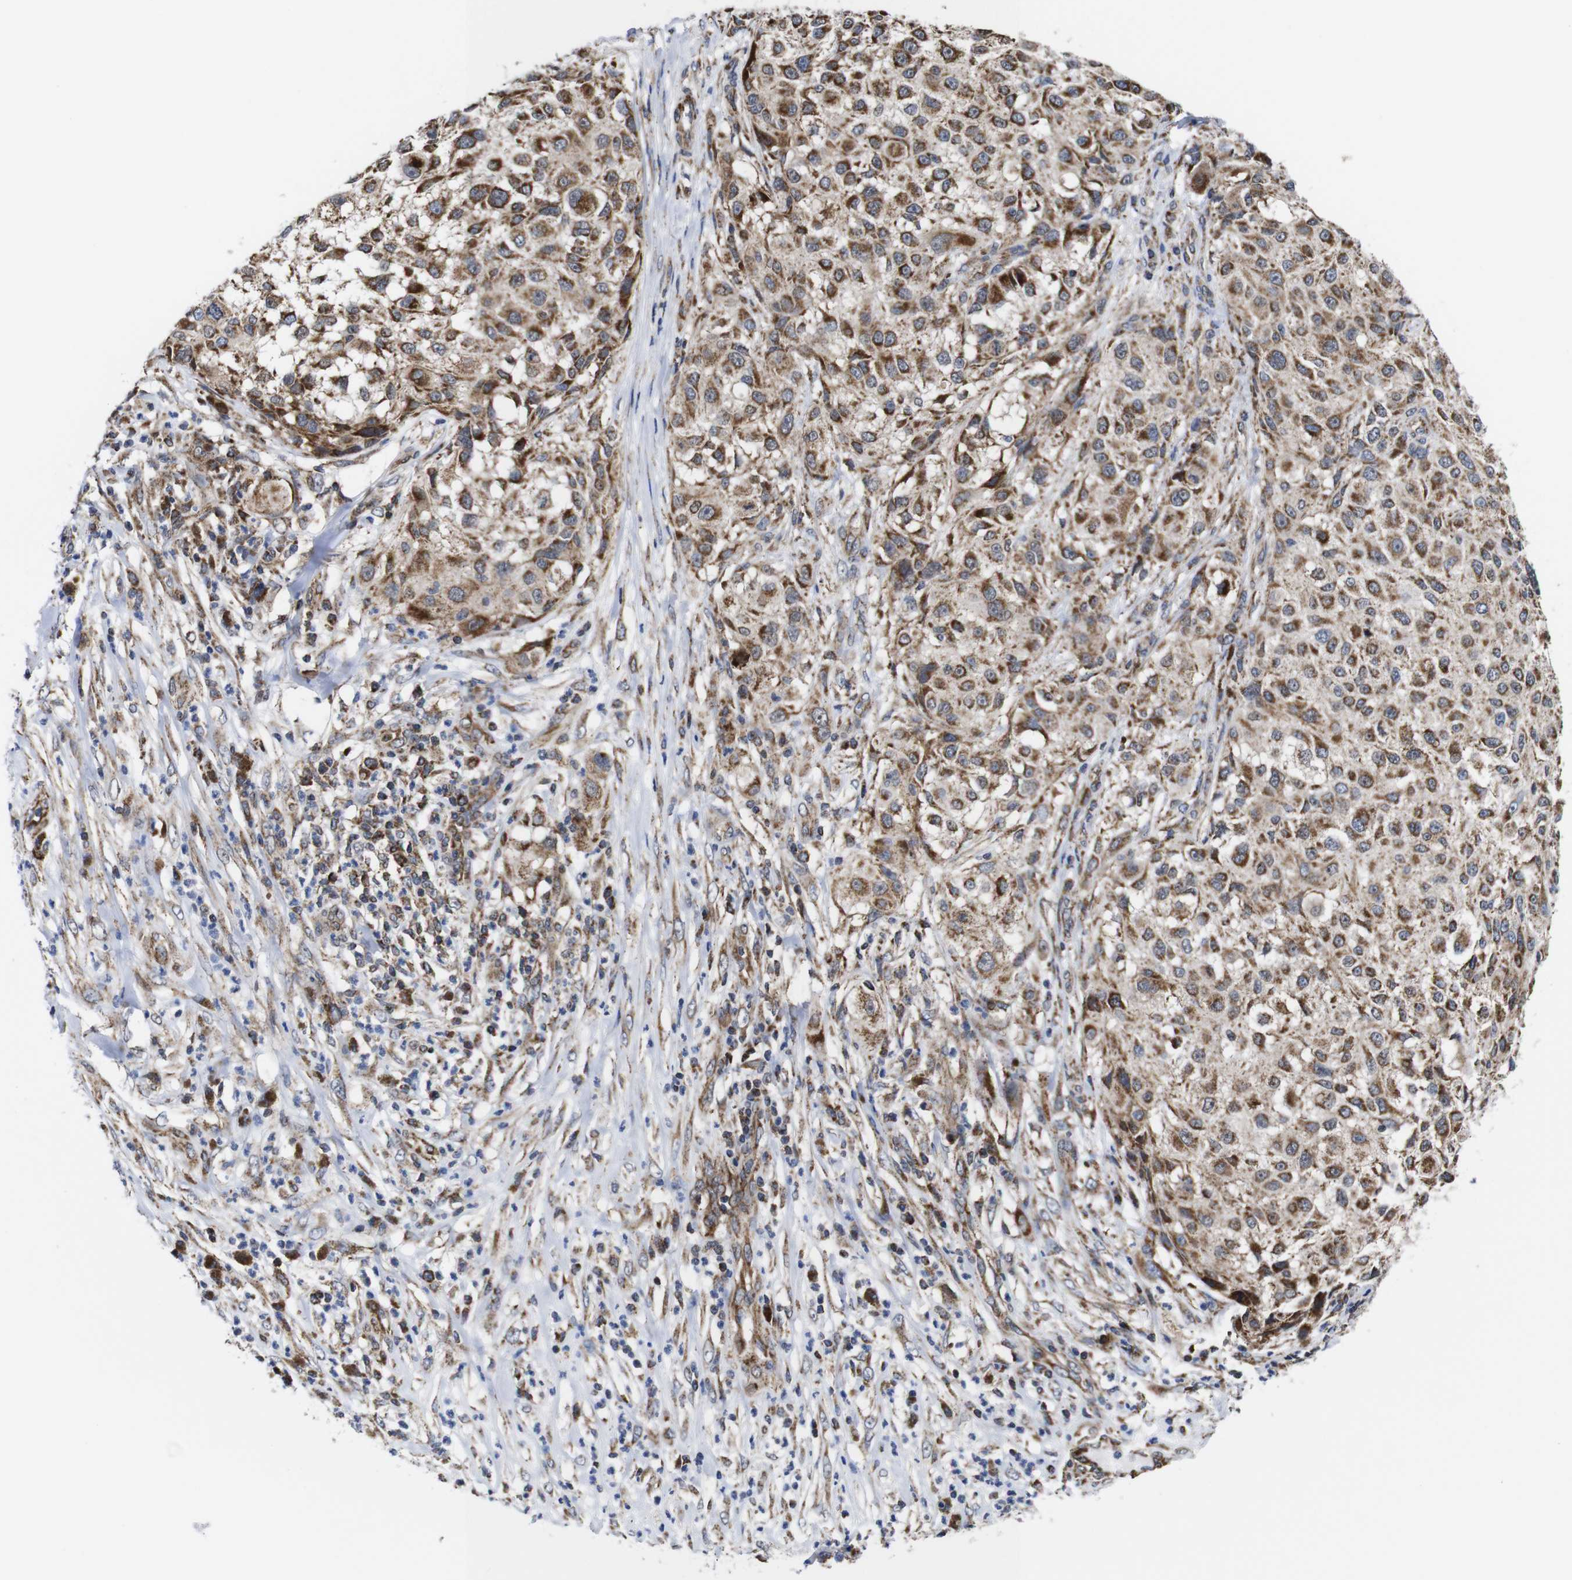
{"staining": {"intensity": "moderate", "quantity": ">75%", "location": "cytoplasmic/membranous"}, "tissue": "melanoma", "cell_type": "Tumor cells", "image_type": "cancer", "snomed": [{"axis": "morphology", "description": "Necrosis, NOS"}, {"axis": "morphology", "description": "Malignant melanoma, NOS"}, {"axis": "topography", "description": "Skin"}], "caption": "Approximately >75% of tumor cells in malignant melanoma show moderate cytoplasmic/membranous protein staining as visualized by brown immunohistochemical staining.", "gene": "C17orf80", "patient": {"sex": "female", "age": 87}}